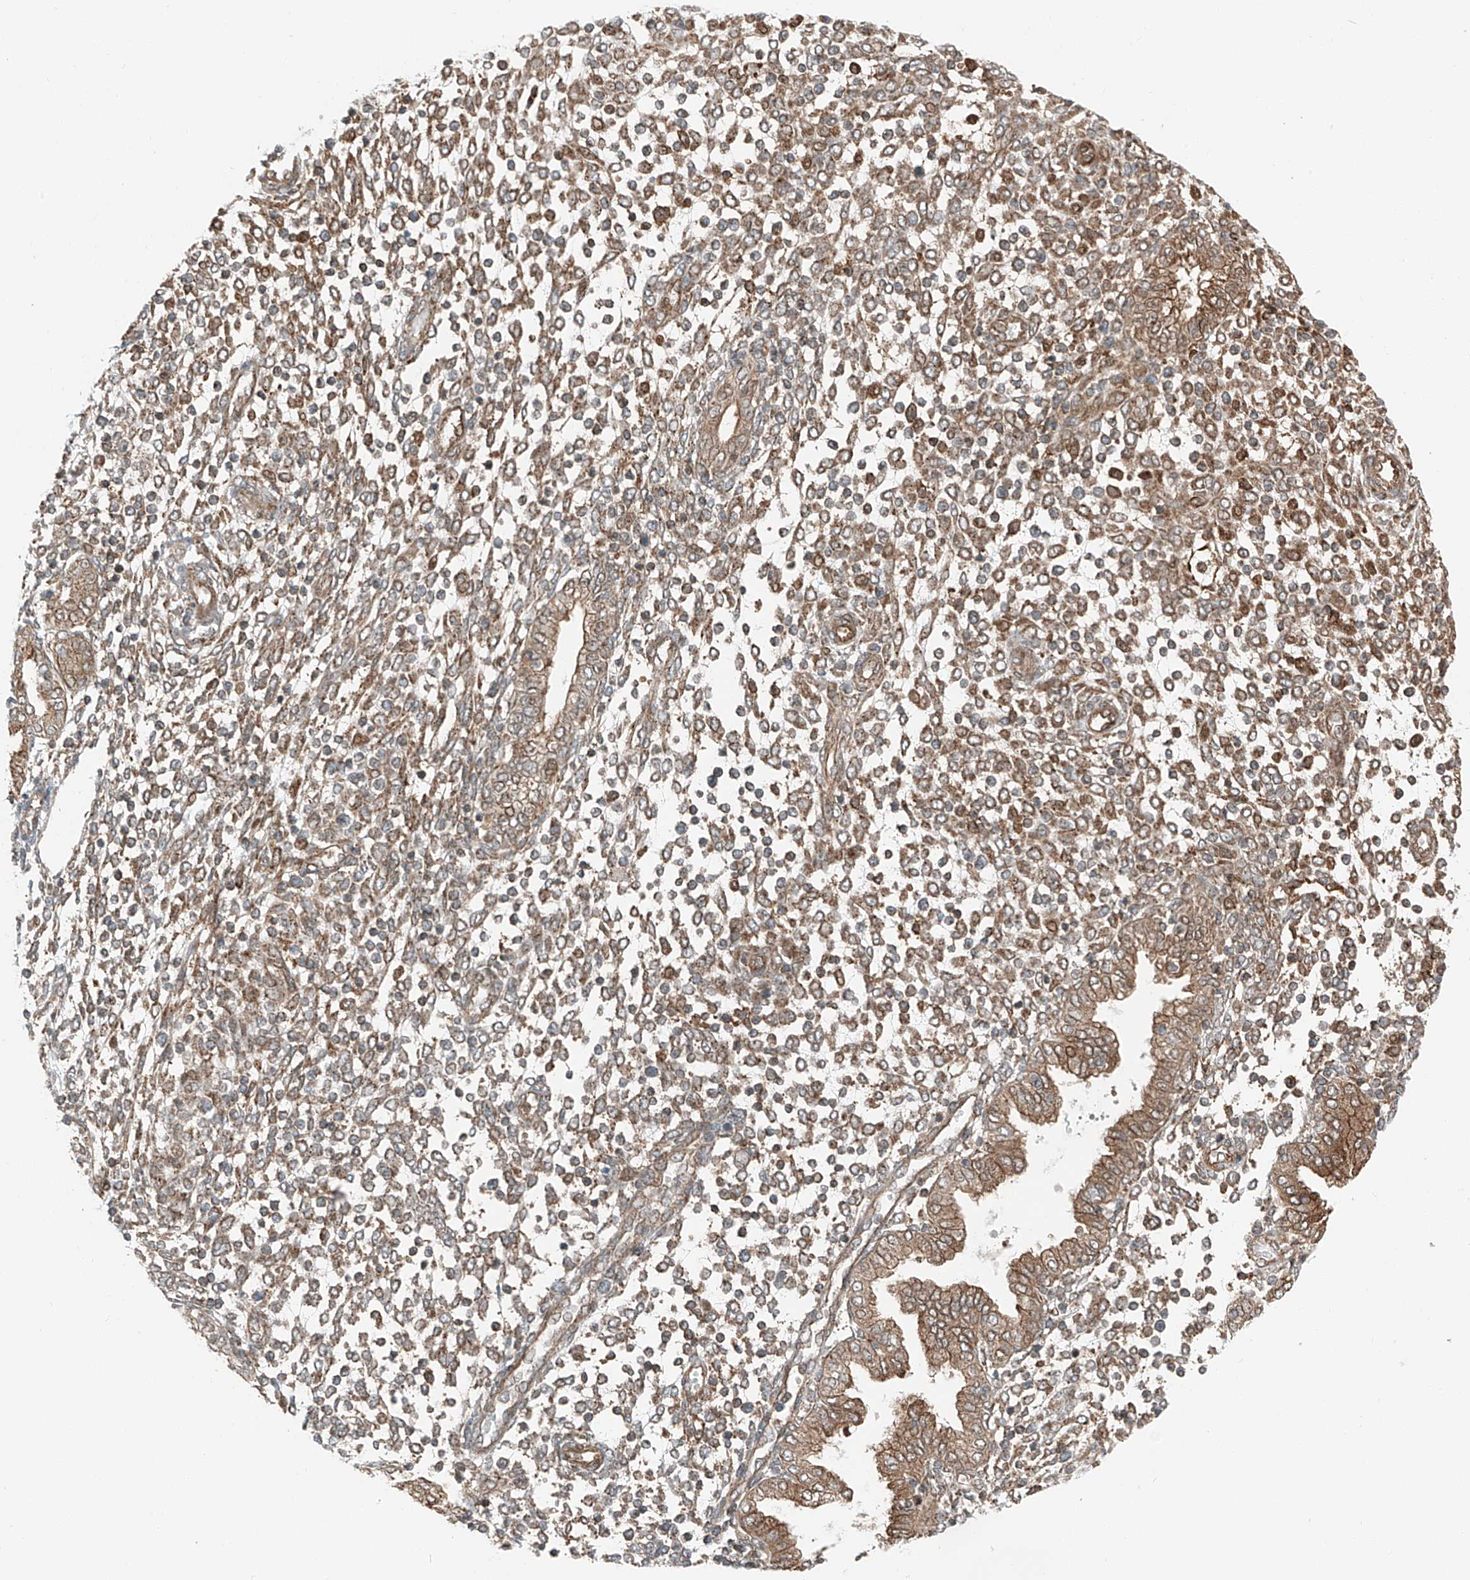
{"staining": {"intensity": "moderate", "quantity": ">75%", "location": "cytoplasmic/membranous"}, "tissue": "endometrium", "cell_type": "Cells in endometrial stroma", "image_type": "normal", "snomed": [{"axis": "morphology", "description": "Normal tissue, NOS"}, {"axis": "topography", "description": "Endometrium"}], "caption": "Human endometrium stained with a brown dye exhibits moderate cytoplasmic/membranous positive staining in approximately >75% of cells in endometrial stroma.", "gene": "USP48", "patient": {"sex": "female", "age": 53}}